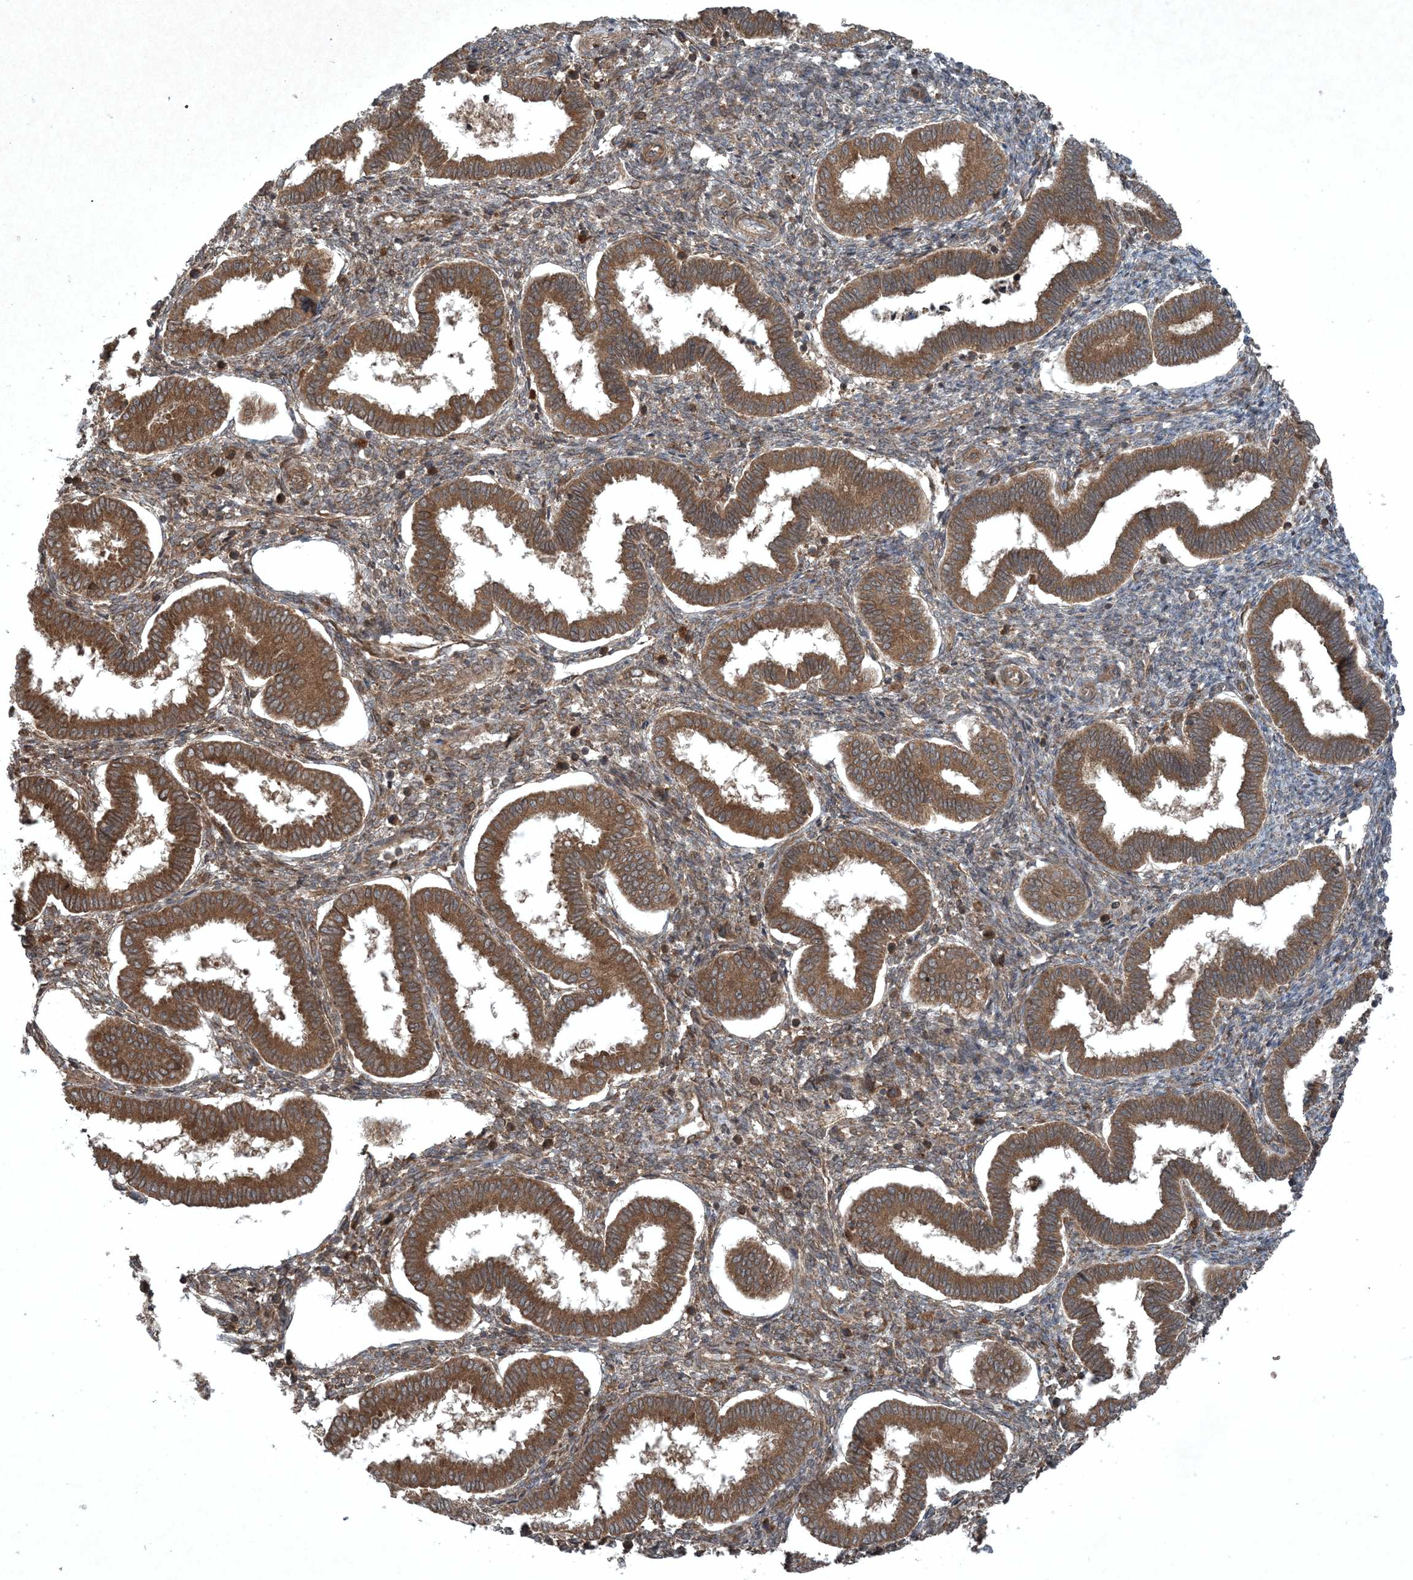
{"staining": {"intensity": "moderate", "quantity": "25%-75%", "location": "cytoplasmic/membranous"}, "tissue": "endometrium", "cell_type": "Cells in endometrial stroma", "image_type": "normal", "snomed": [{"axis": "morphology", "description": "Normal tissue, NOS"}, {"axis": "topography", "description": "Endometrium"}], "caption": "A medium amount of moderate cytoplasmic/membranous staining is seen in about 25%-75% of cells in endometrial stroma in benign endometrium. The staining was performed using DAB (3,3'-diaminobenzidine) to visualize the protein expression in brown, while the nuclei were stained in blue with hematoxylin (Magnification: 20x).", "gene": "GNG5", "patient": {"sex": "female", "age": 24}}